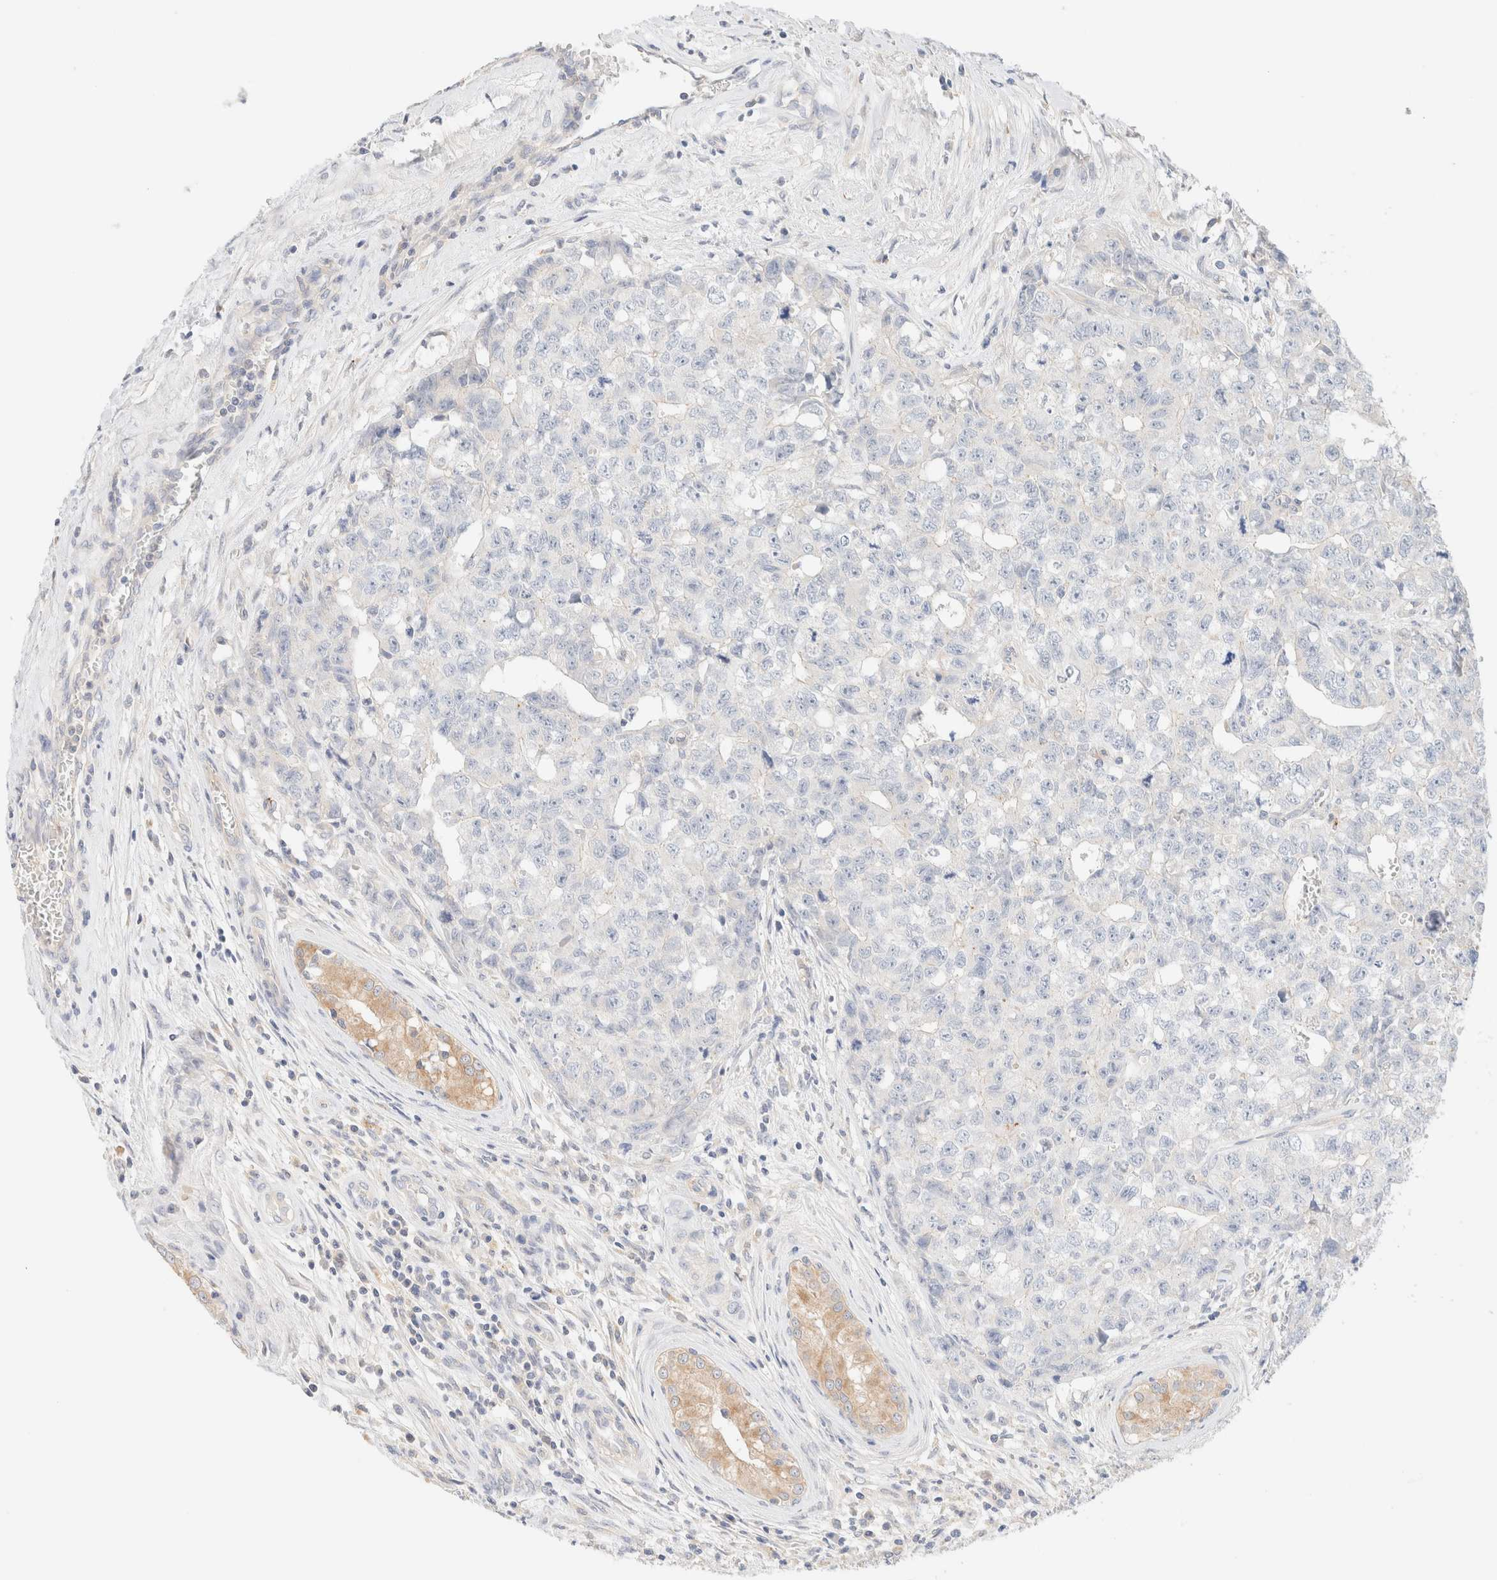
{"staining": {"intensity": "negative", "quantity": "none", "location": "none"}, "tissue": "testis cancer", "cell_type": "Tumor cells", "image_type": "cancer", "snomed": [{"axis": "morphology", "description": "Carcinoma, Embryonal, NOS"}, {"axis": "topography", "description": "Testis"}], "caption": "An IHC histopathology image of testis cancer is shown. There is no staining in tumor cells of testis cancer. (DAB (3,3'-diaminobenzidine) immunohistochemistry (IHC), high magnification).", "gene": "SARM1", "patient": {"sex": "male", "age": 28}}